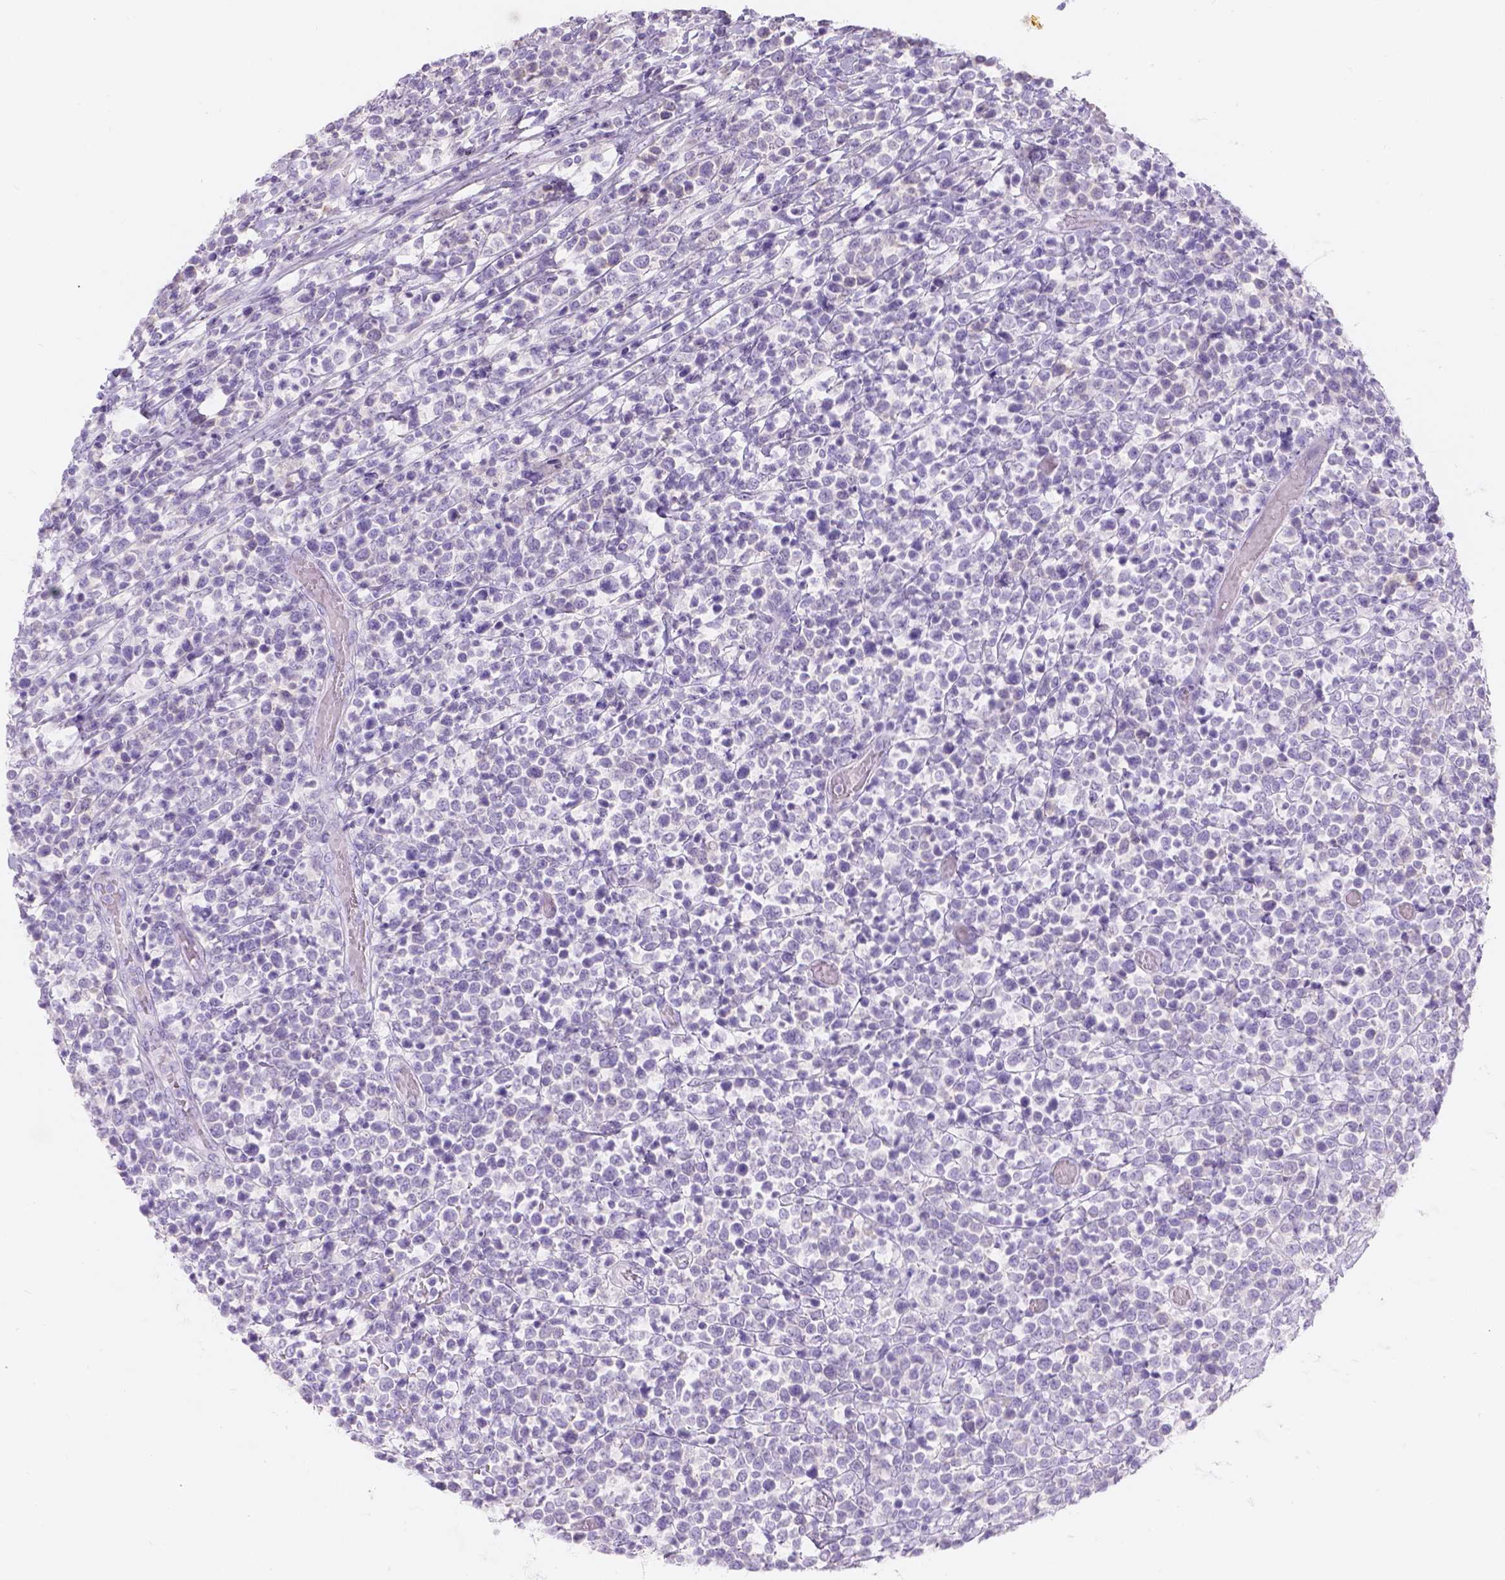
{"staining": {"intensity": "negative", "quantity": "none", "location": "none"}, "tissue": "lymphoma", "cell_type": "Tumor cells", "image_type": "cancer", "snomed": [{"axis": "morphology", "description": "Malignant lymphoma, non-Hodgkin's type, High grade"}, {"axis": "topography", "description": "Soft tissue"}], "caption": "Malignant lymphoma, non-Hodgkin's type (high-grade) was stained to show a protein in brown. There is no significant staining in tumor cells.", "gene": "GAL3ST2", "patient": {"sex": "female", "age": 56}}